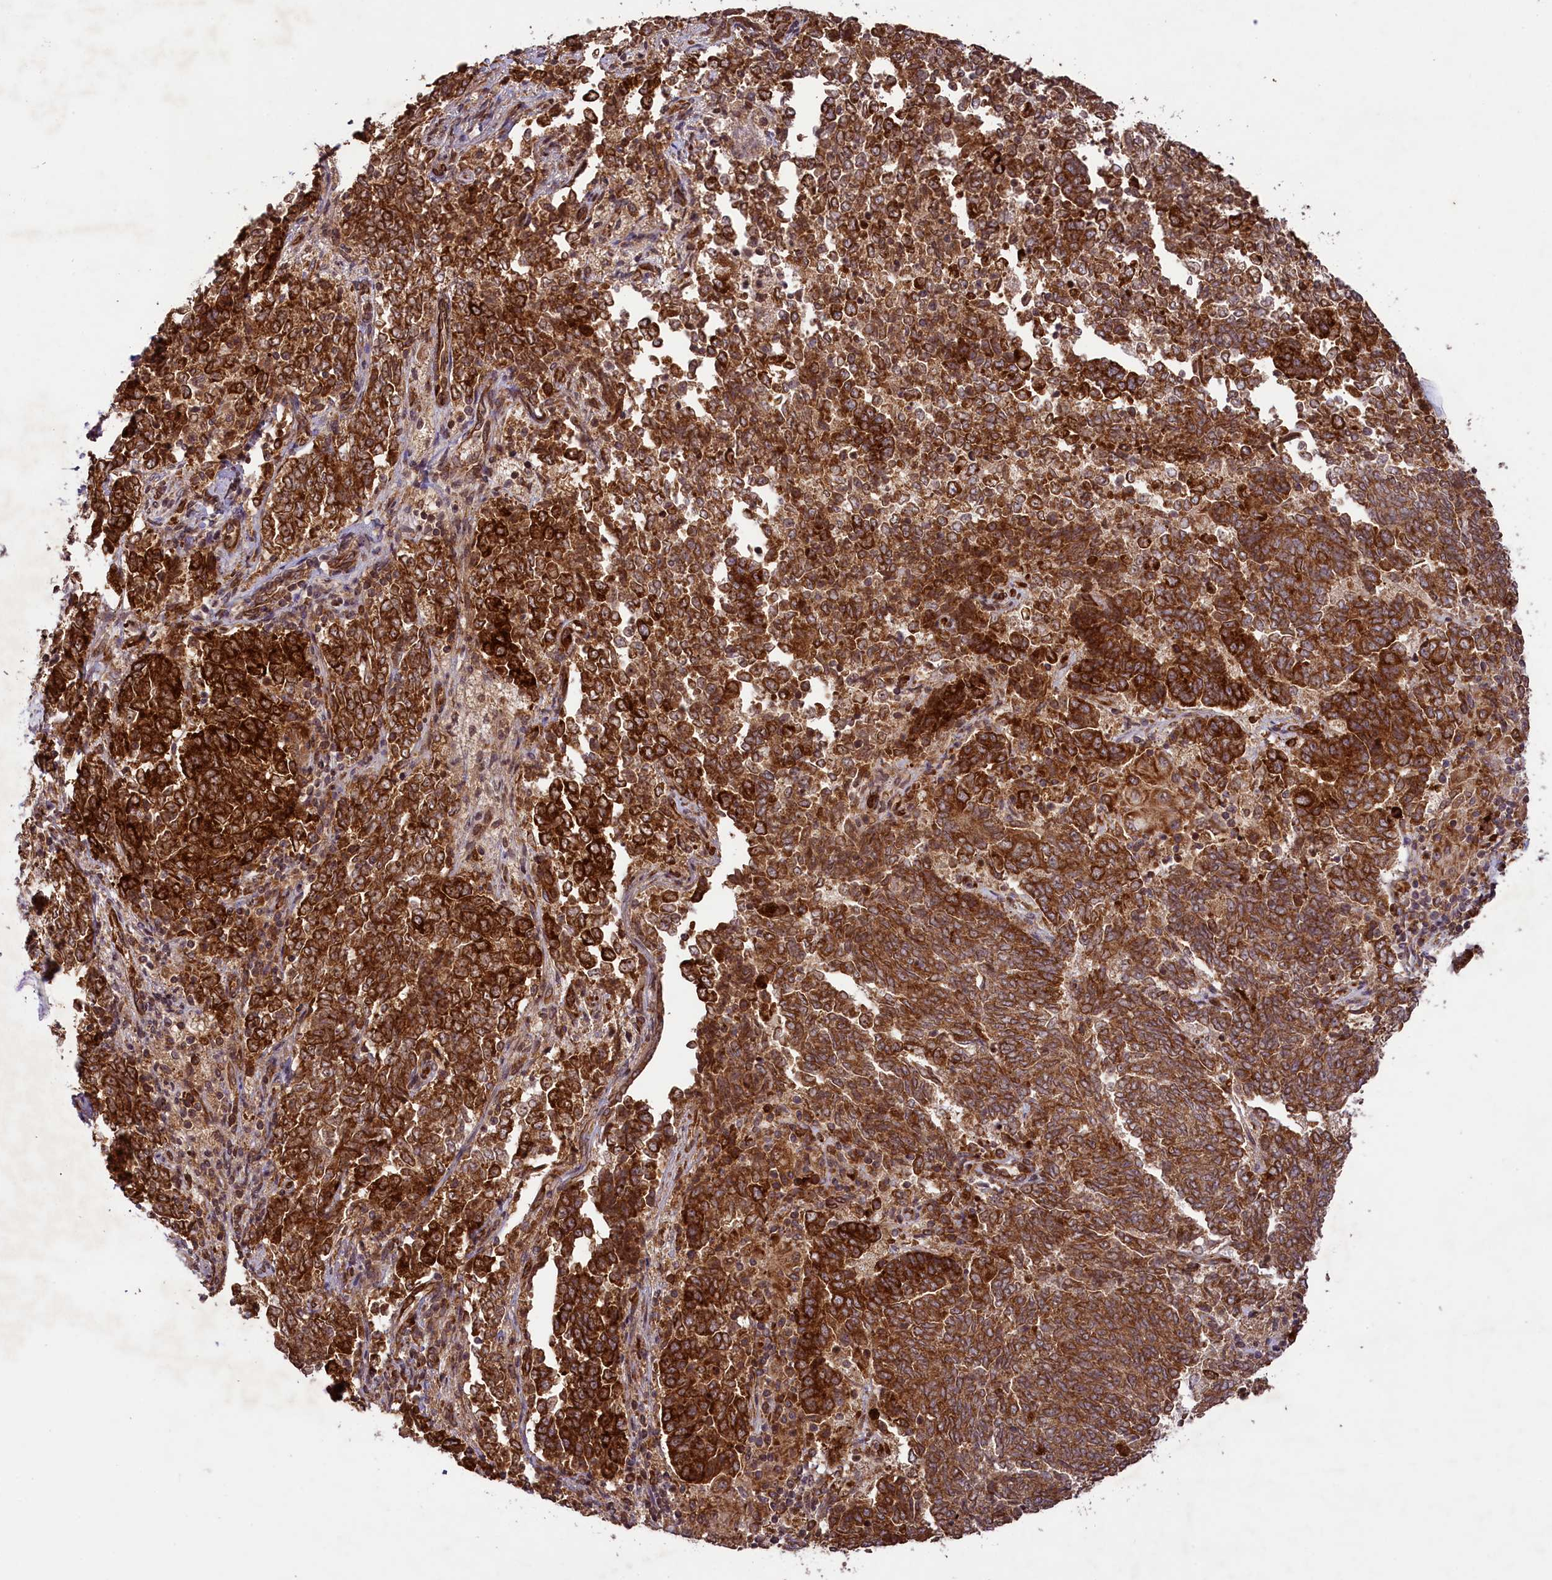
{"staining": {"intensity": "strong", "quantity": ">75%", "location": "cytoplasmic/membranous"}, "tissue": "endometrial cancer", "cell_type": "Tumor cells", "image_type": "cancer", "snomed": [{"axis": "morphology", "description": "Adenocarcinoma, NOS"}, {"axis": "topography", "description": "Endometrium"}], "caption": "IHC of human adenocarcinoma (endometrial) exhibits high levels of strong cytoplasmic/membranous positivity in about >75% of tumor cells.", "gene": "LARP4", "patient": {"sex": "female", "age": 80}}